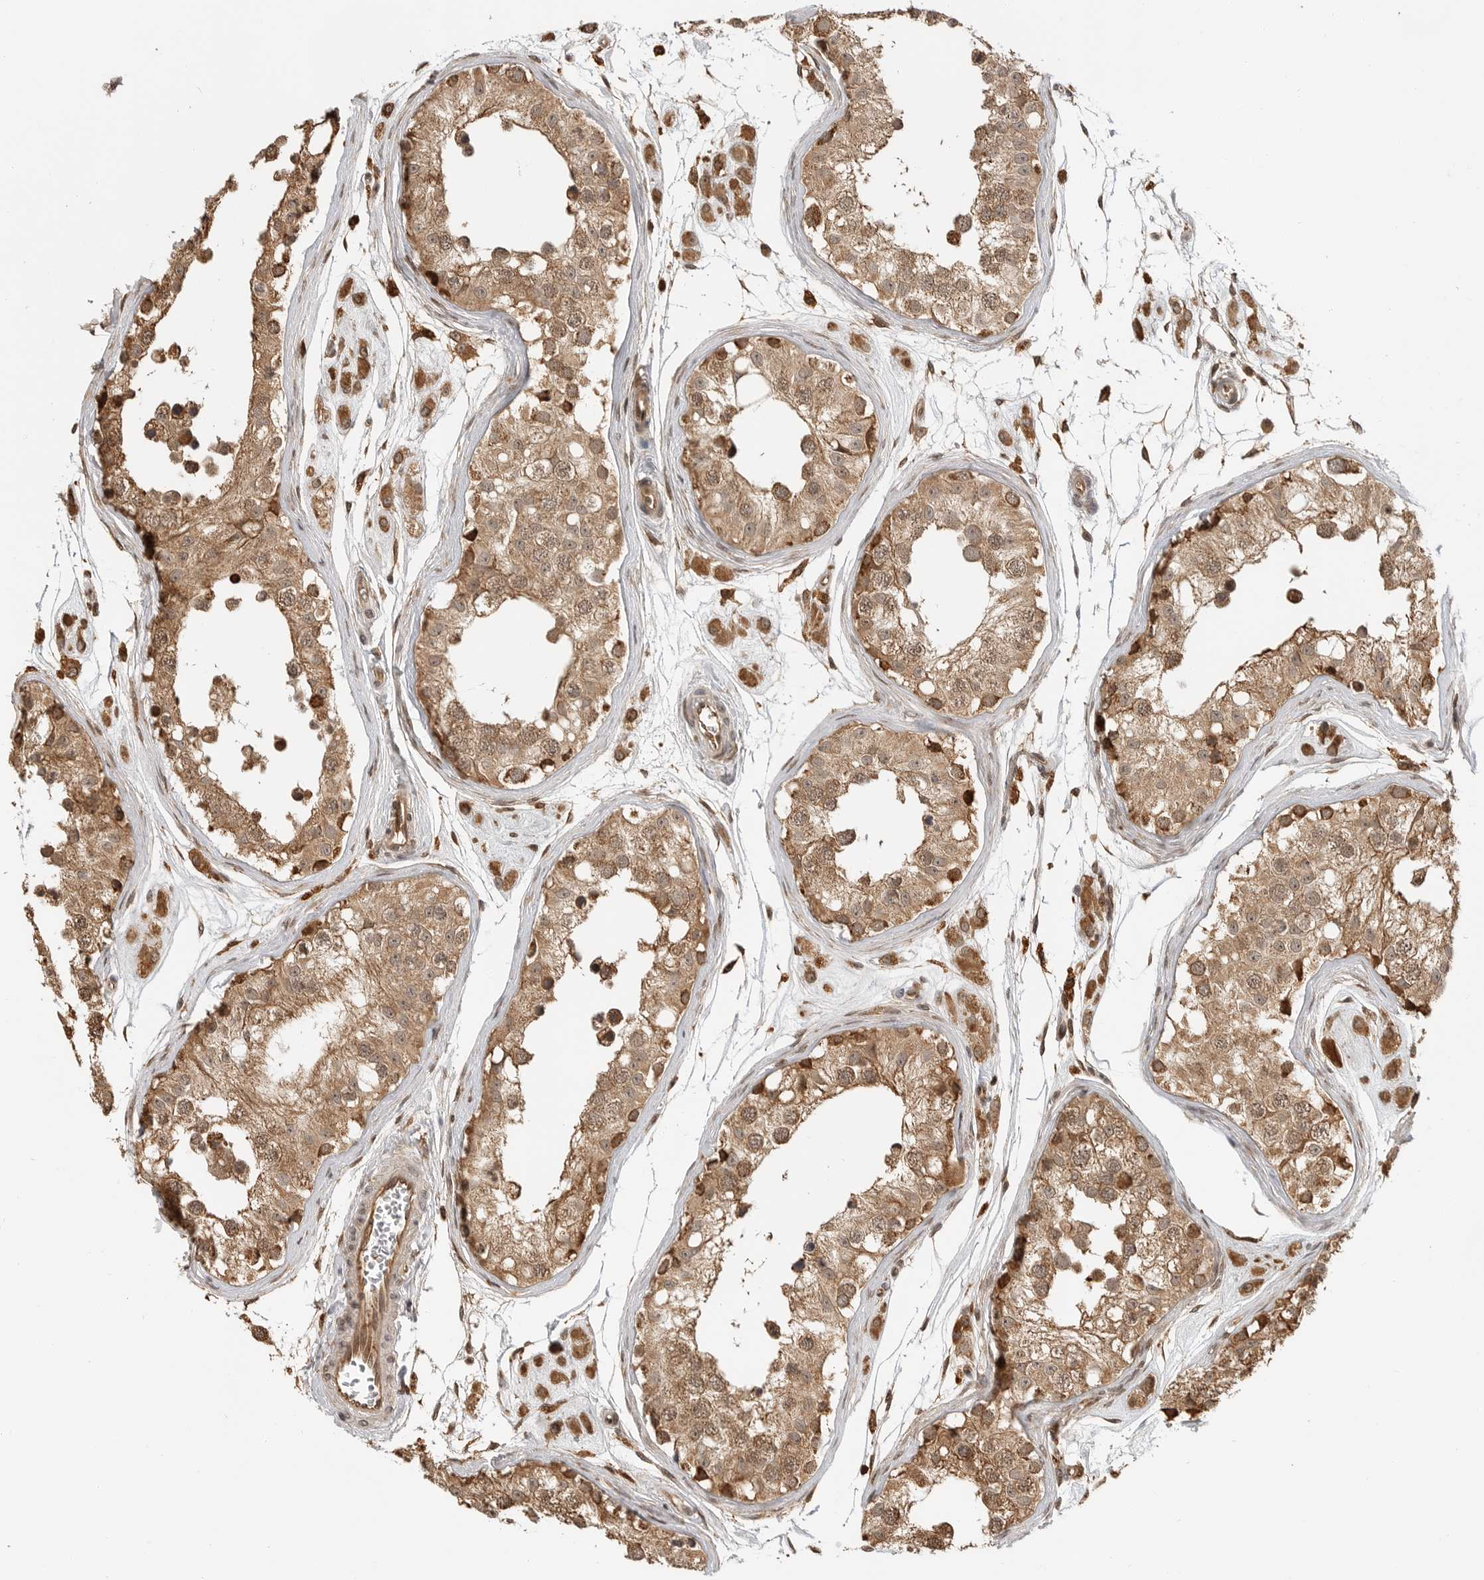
{"staining": {"intensity": "strong", "quantity": "25%-75%", "location": "cytoplasmic/membranous,nuclear"}, "tissue": "testis", "cell_type": "Cells in seminiferous ducts", "image_type": "normal", "snomed": [{"axis": "morphology", "description": "Normal tissue, NOS"}, {"axis": "morphology", "description": "Adenocarcinoma, metastatic, NOS"}, {"axis": "topography", "description": "Testis"}], "caption": "Strong cytoplasmic/membranous,nuclear protein expression is identified in about 25%-75% of cells in seminiferous ducts in testis. (DAB (3,3'-diaminobenzidine) IHC, brown staining for protein, blue staining for nuclei).", "gene": "BMP2K", "patient": {"sex": "male", "age": 26}}